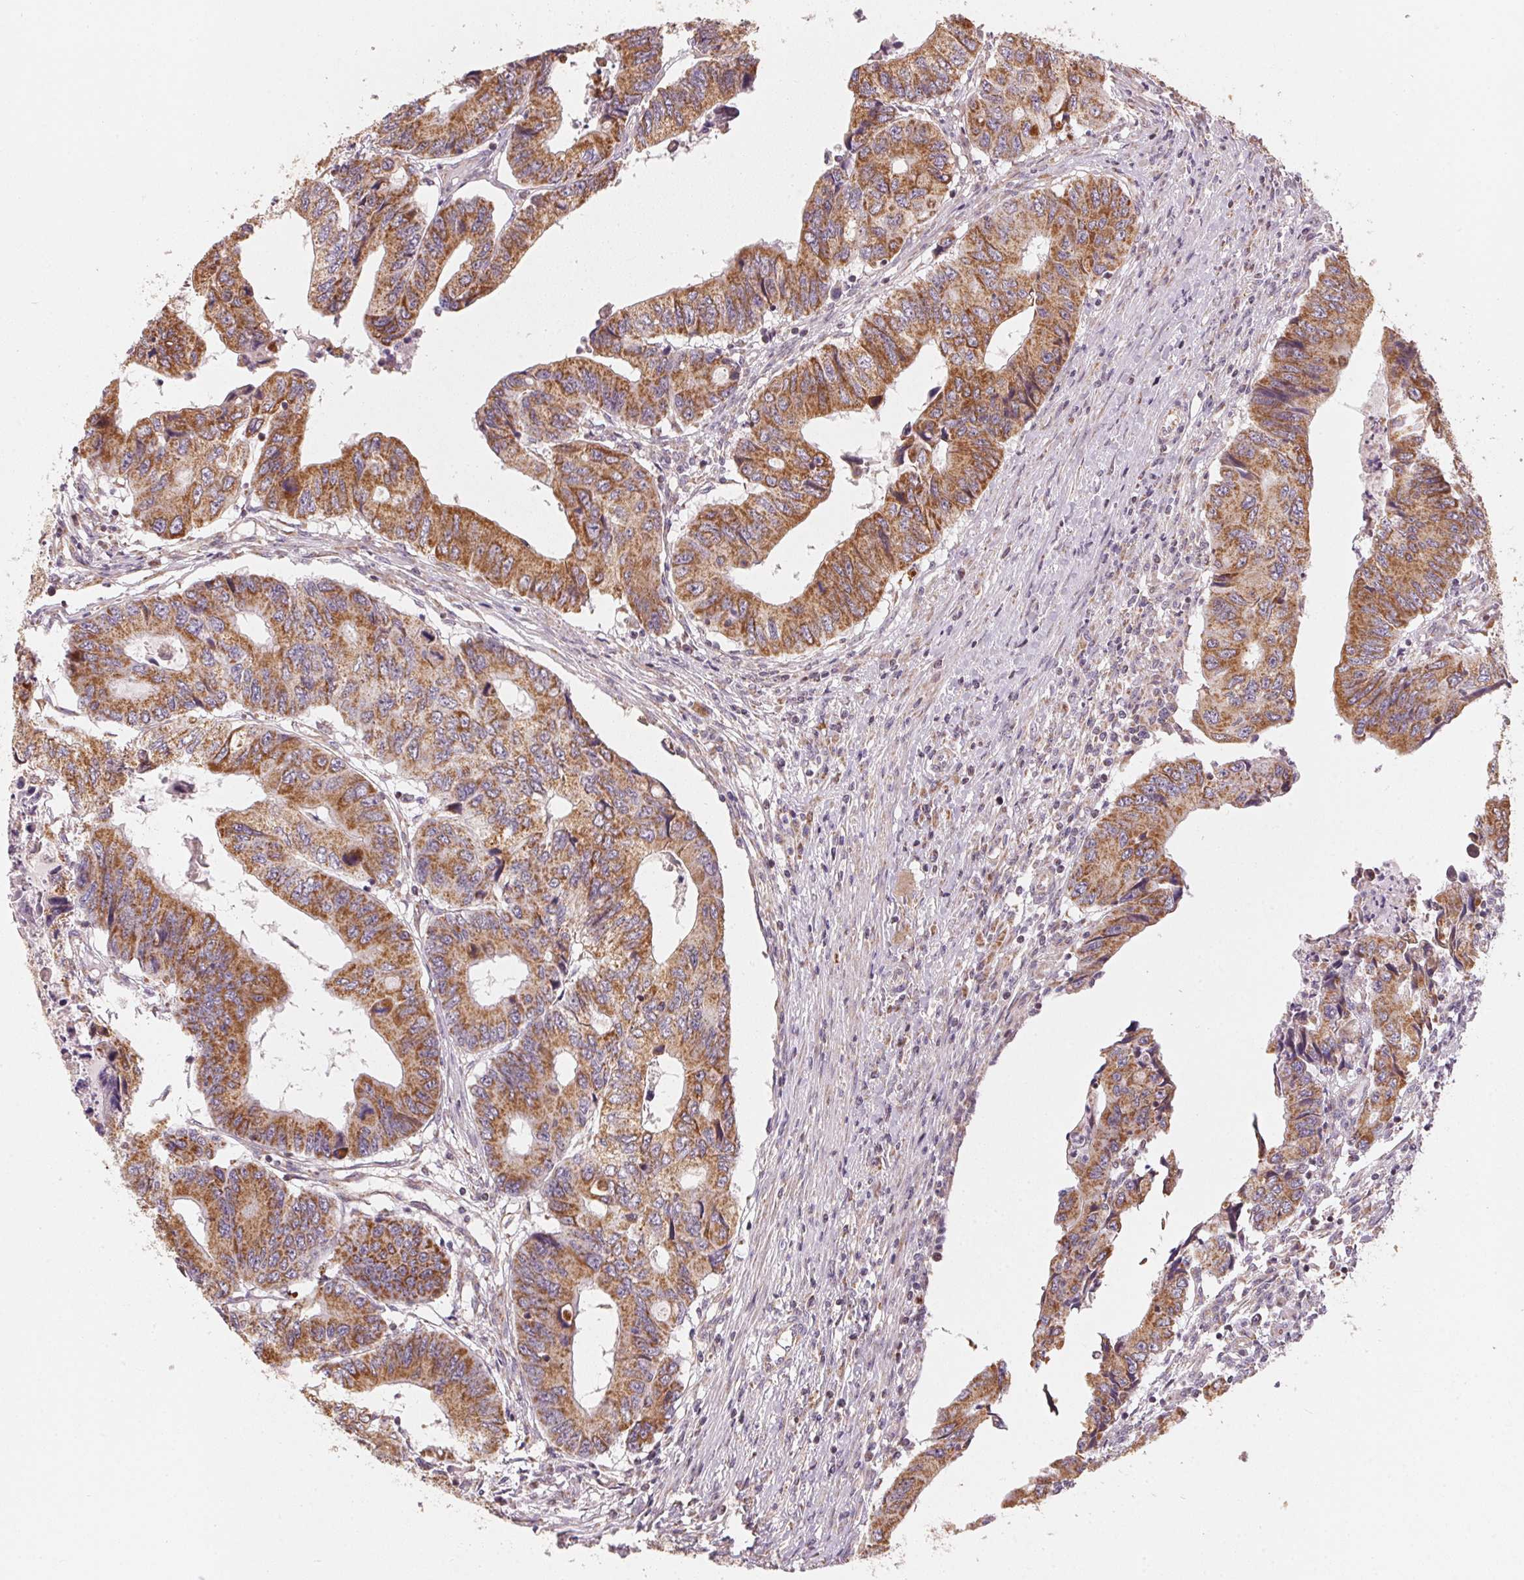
{"staining": {"intensity": "moderate", "quantity": ">75%", "location": "cytoplasmic/membranous"}, "tissue": "colorectal cancer", "cell_type": "Tumor cells", "image_type": "cancer", "snomed": [{"axis": "morphology", "description": "Adenocarcinoma, NOS"}, {"axis": "topography", "description": "Colon"}], "caption": "Immunohistochemistry micrograph of adenocarcinoma (colorectal) stained for a protein (brown), which shows medium levels of moderate cytoplasmic/membranous staining in approximately >75% of tumor cells.", "gene": "MATCAP1", "patient": {"sex": "male", "age": 53}}